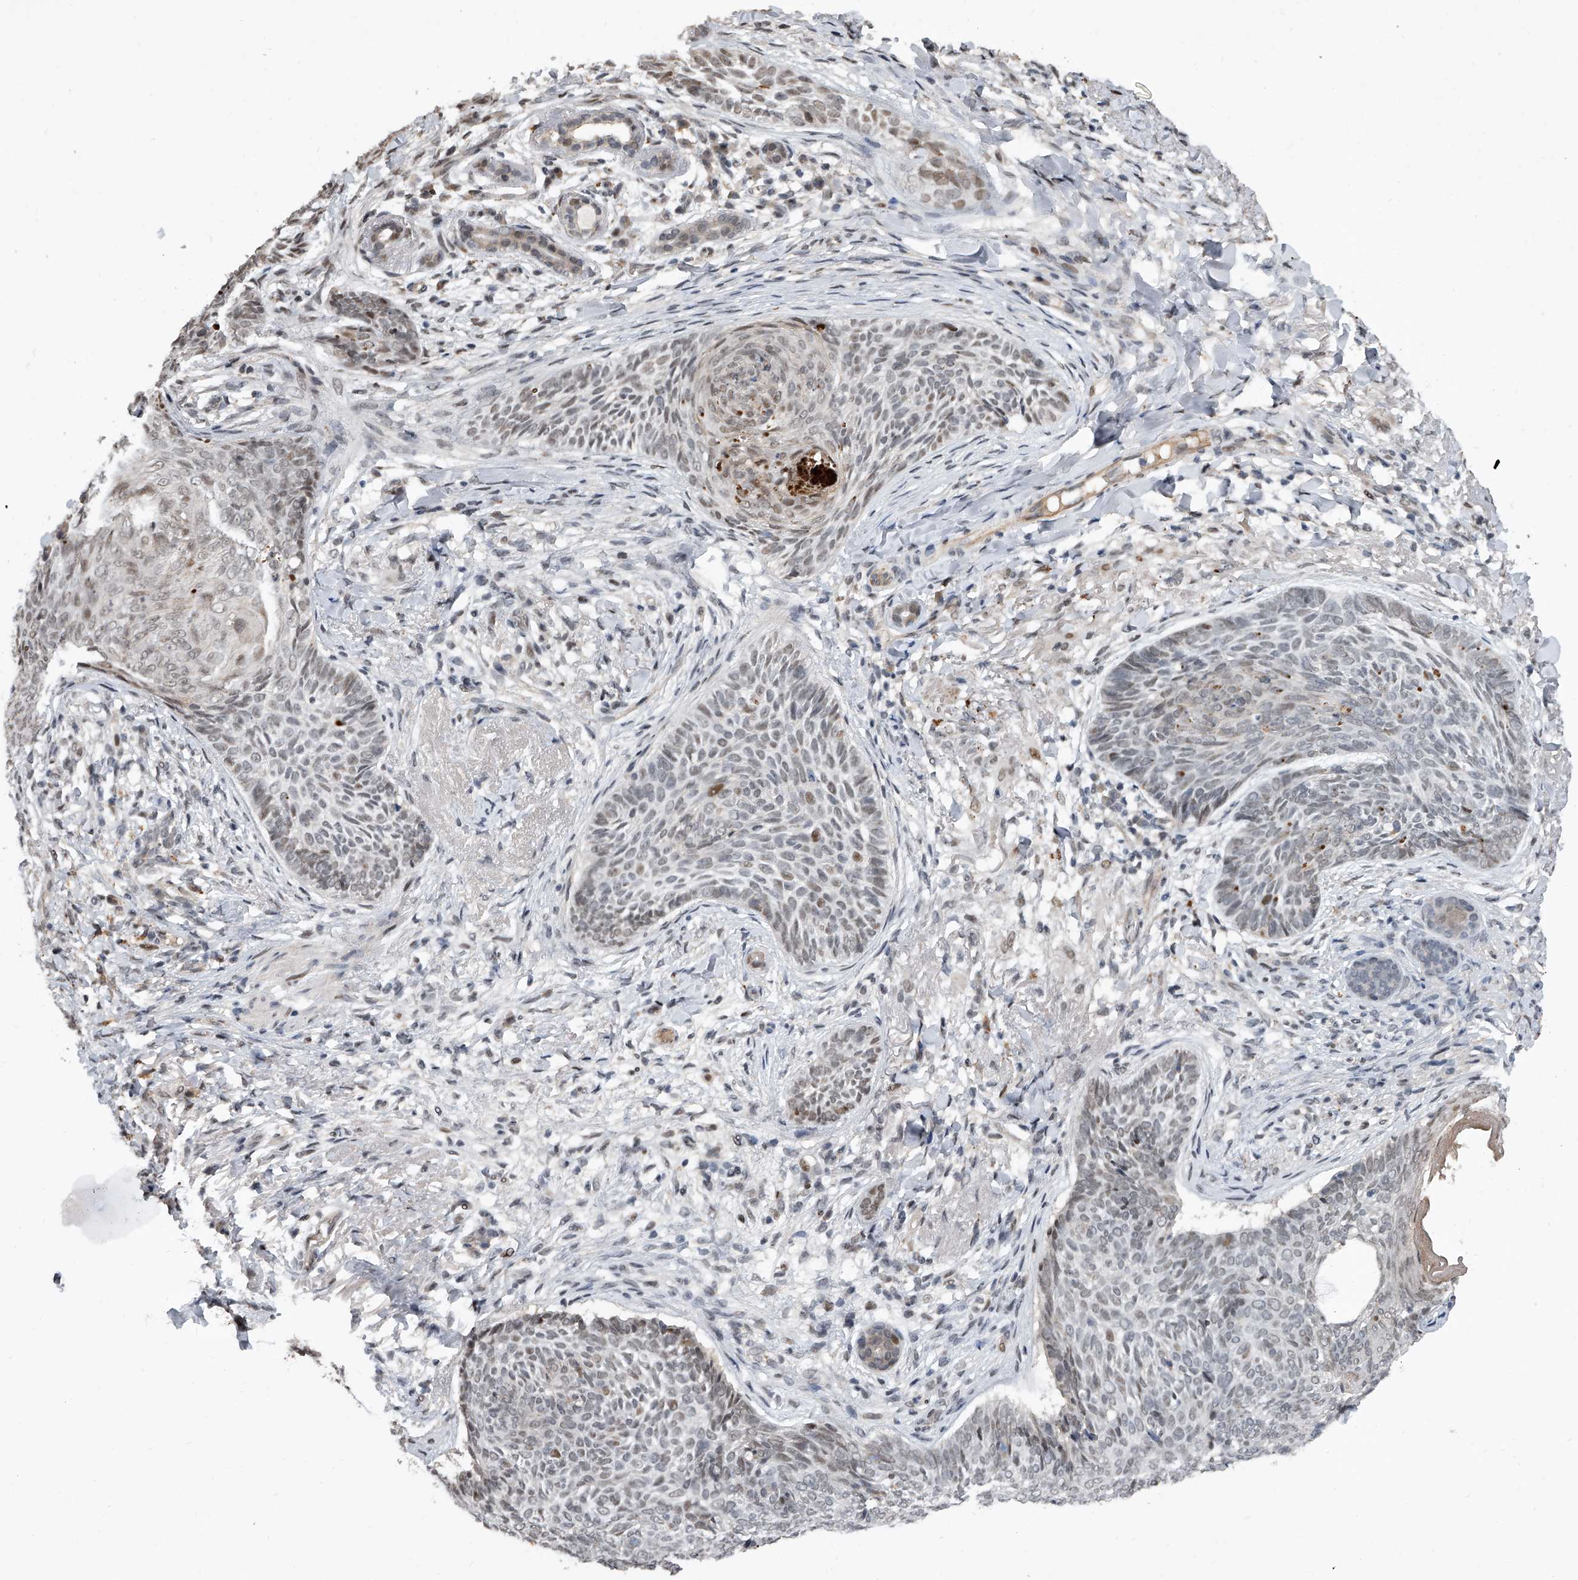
{"staining": {"intensity": "negative", "quantity": "none", "location": "none"}, "tissue": "skin cancer", "cell_type": "Tumor cells", "image_type": "cancer", "snomed": [{"axis": "morphology", "description": "Basal cell carcinoma"}, {"axis": "topography", "description": "Skin"}], "caption": "DAB (3,3'-diaminobenzidine) immunohistochemical staining of human skin cancer reveals no significant expression in tumor cells.", "gene": "ZNF426", "patient": {"sex": "male", "age": 85}}